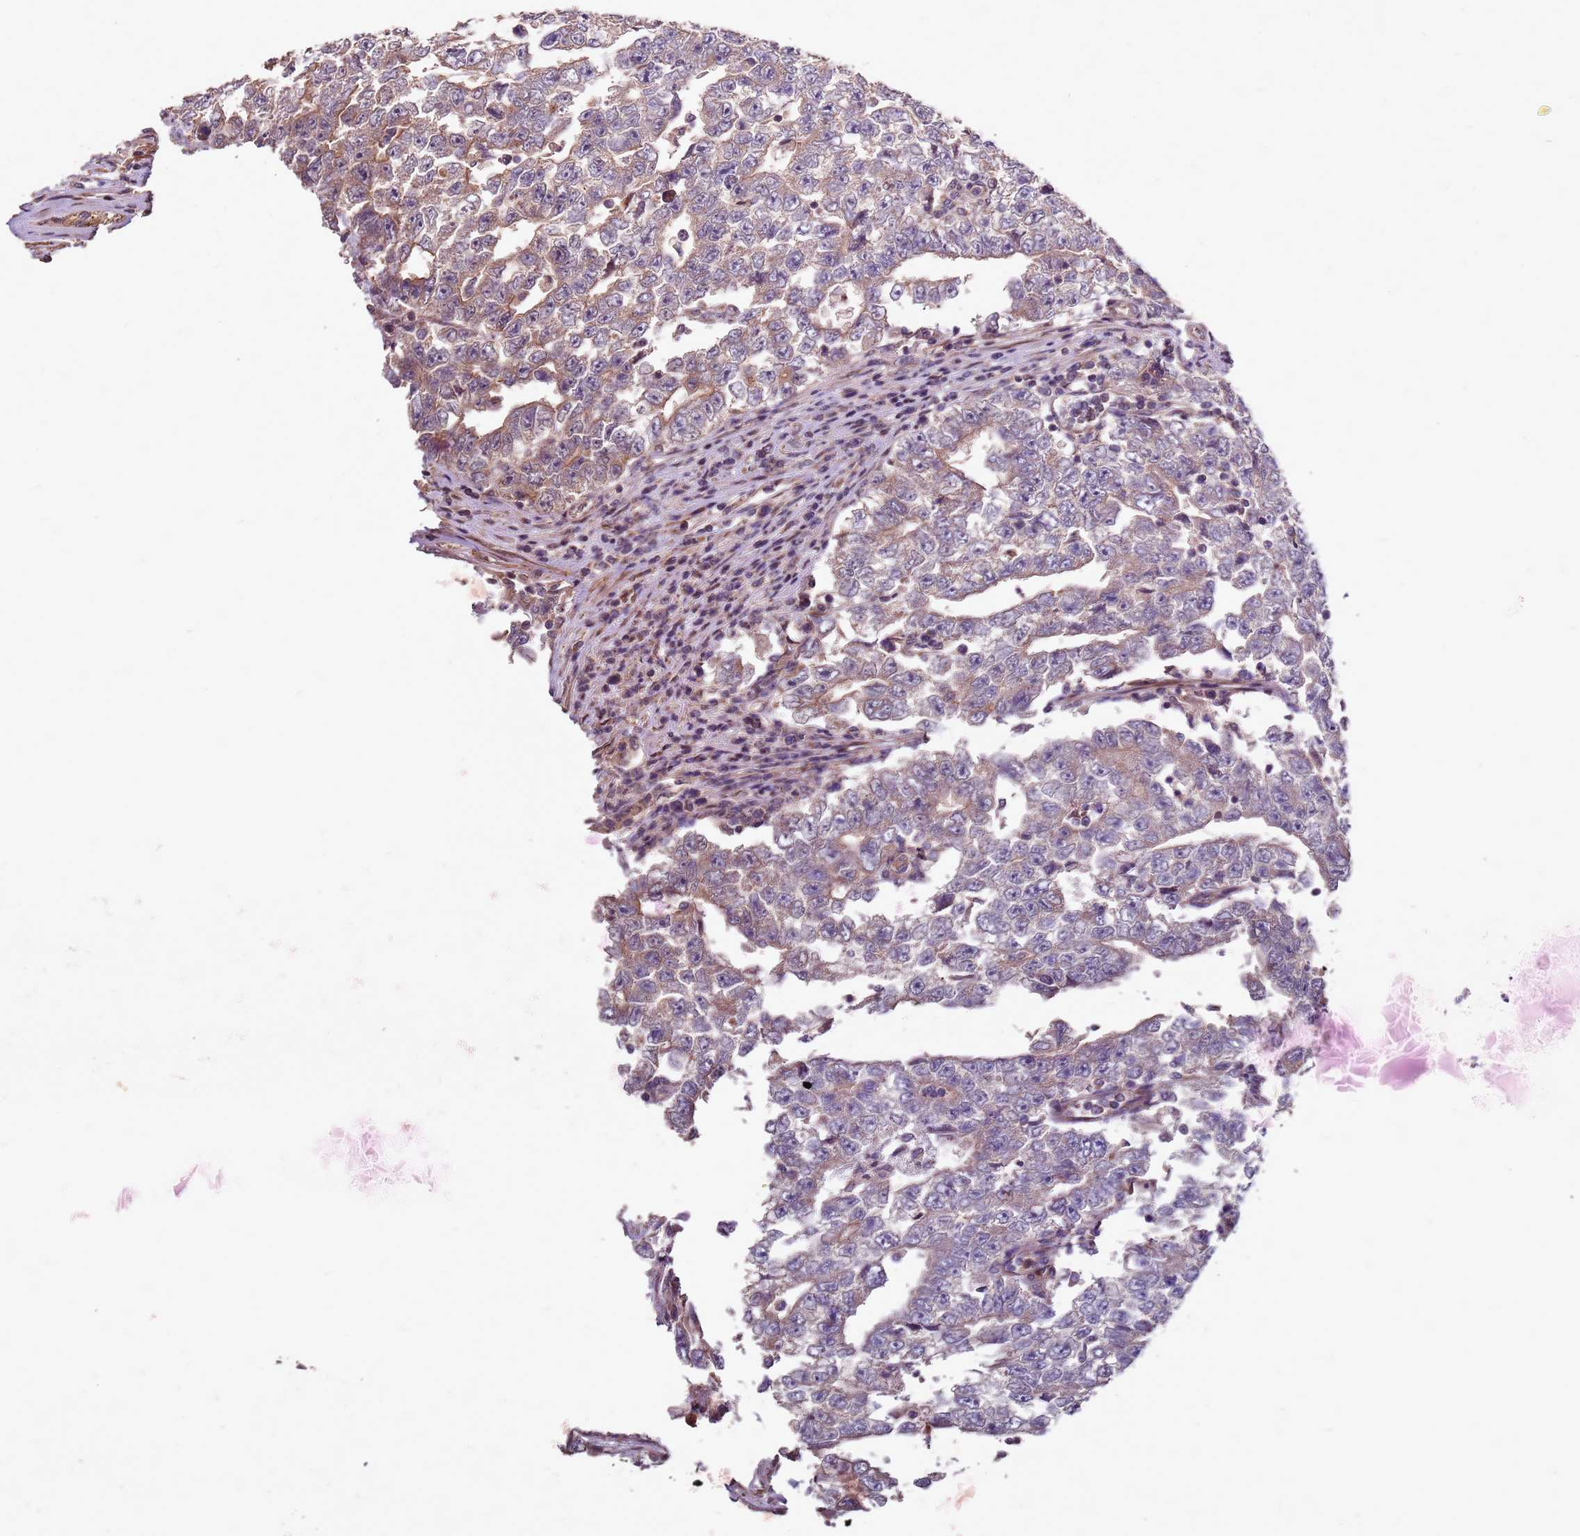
{"staining": {"intensity": "moderate", "quantity": ">75%", "location": "cytoplasmic/membranous"}, "tissue": "testis cancer", "cell_type": "Tumor cells", "image_type": "cancer", "snomed": [{"axis": "morphology", "description": "Carcinoma, Embryonal, NOS"}, {"axis": "topography", "description": "Testis"}], "caption": "Brown immunohistochemical staining in testis embryonal carcinoma exhibits moderate cytoplasmic/membranous staining in about >75% of tumor cells. (IHC, brightfield microscopy, high magnification).", "gene": "RSPRY1", "patient": {"sex": "male", "age": 25}}